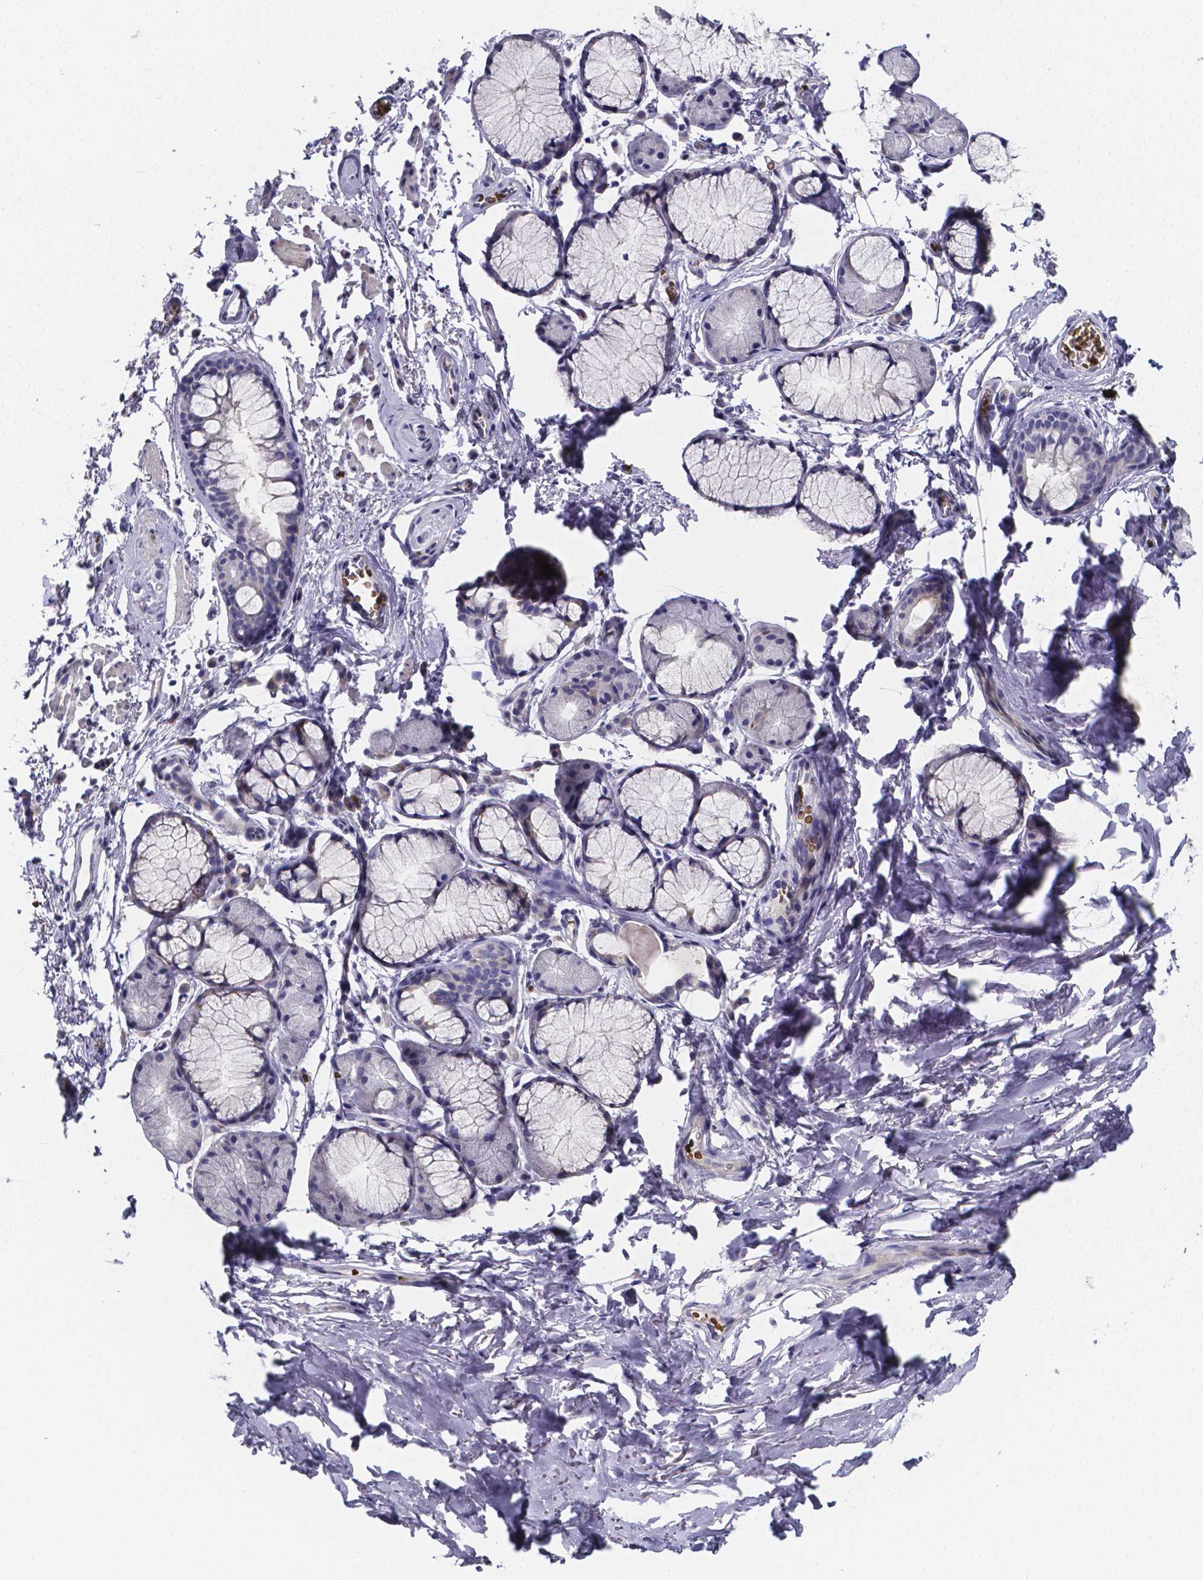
{"staining": {"intensity": "negative", "quantity": "none", "location": "none"}, "tissue": "soft tissue", "cell_type": "Chondrocytes", "image_type": "normal", "snomed": [{"axis": "morphology", "description": "Normal tissue, NOS"}, {"axis": "topography", "description": "Cartilage tissue"}, {"axis": "topography", "description": "Bronchus"}], "caption": "Soft tissue stained for a protein using immunohistochemistry (IHC) reveals no expression chondrocytes.", "gene": "GABRA3", "patient": {"sex": "female", "age": 79}}